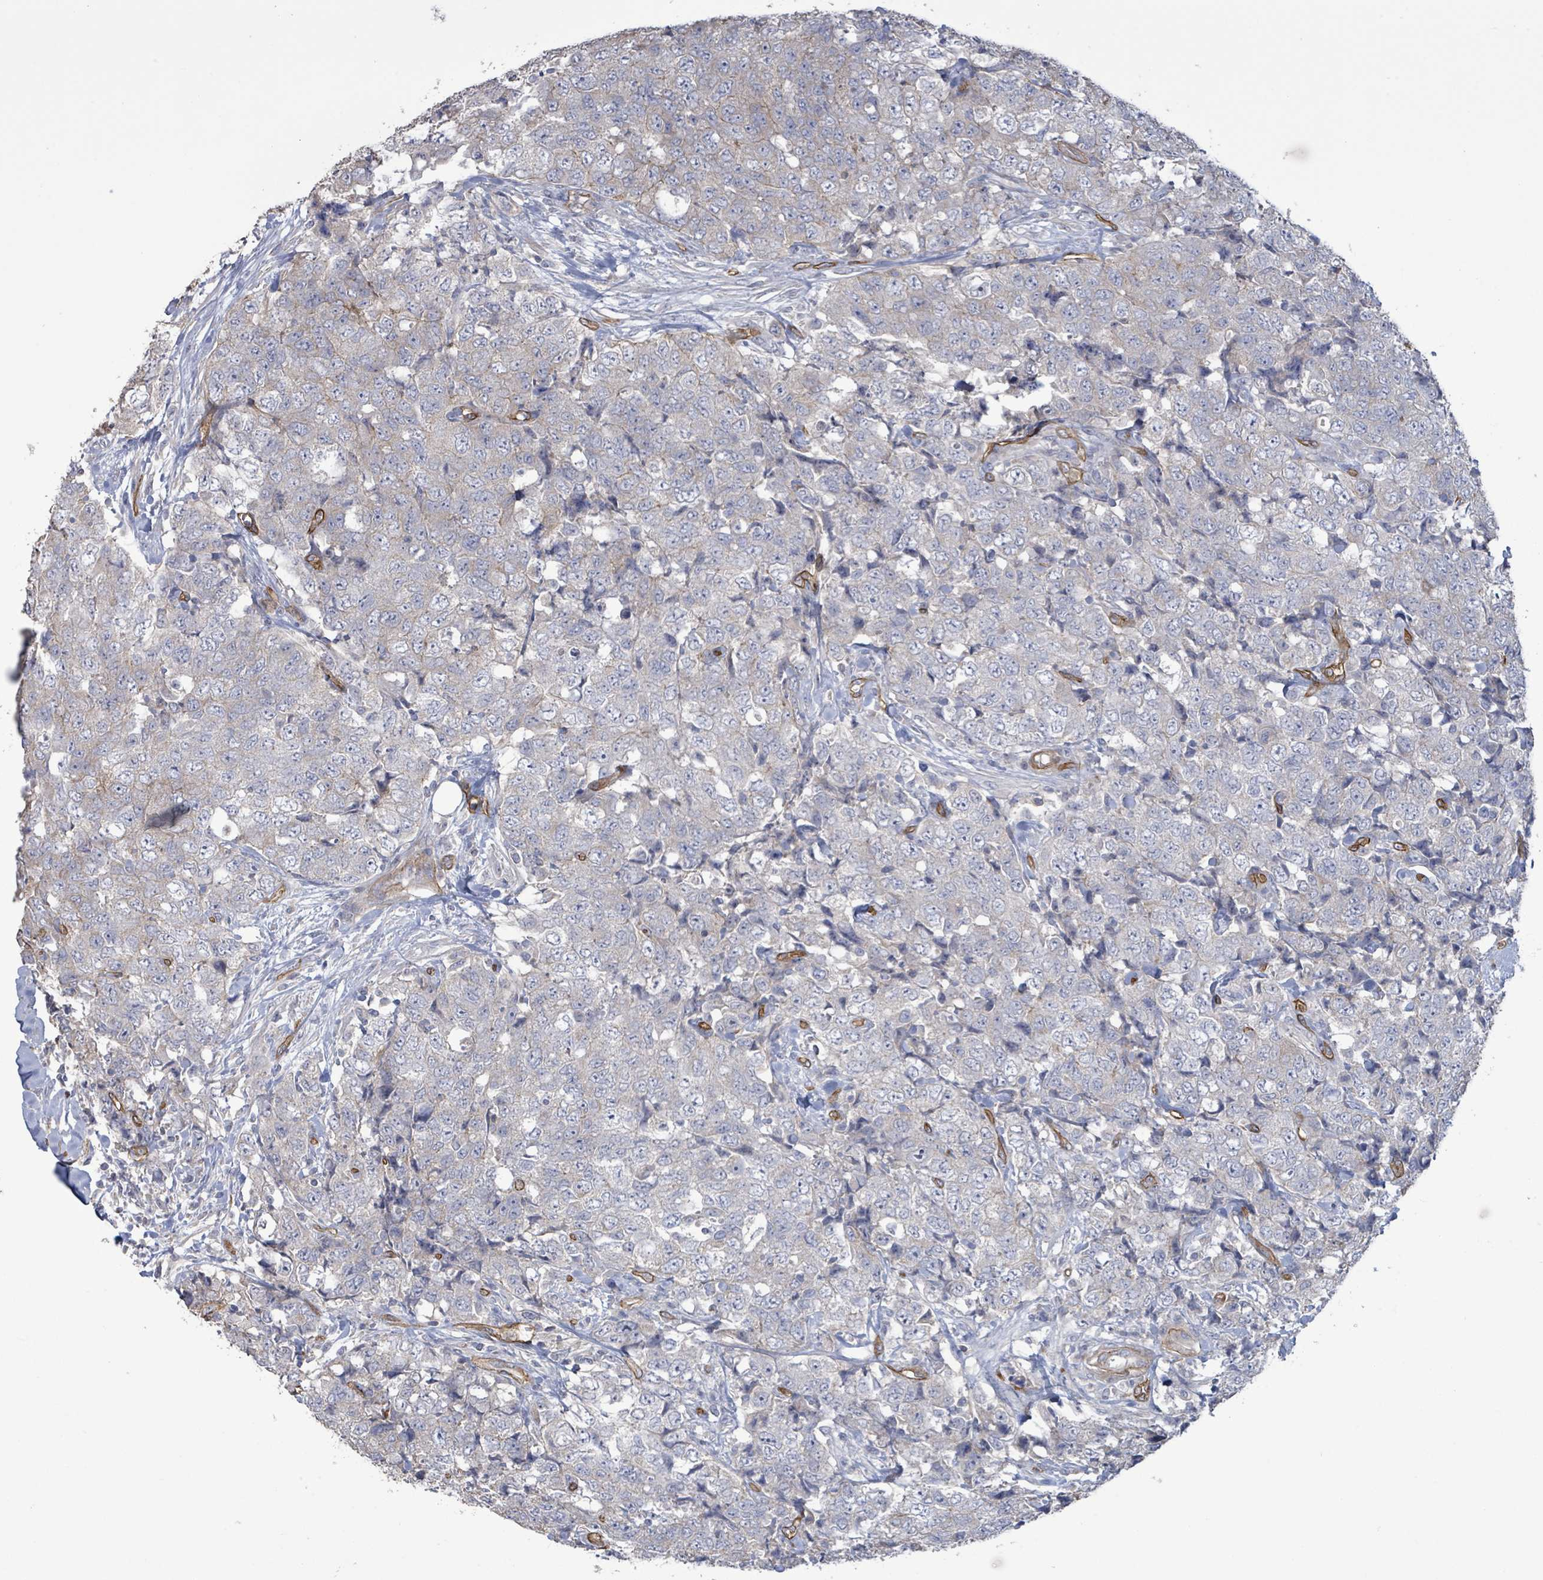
{"staining": {"intensity": "negative", "quantity": "none", "location": "none"}, "tissue": "urothelial cancer", "cell_type": "Tumor cells", "image_type": "cancer", "snomed": [{"axis": "morphology", "description": "Urothelial carcinoma, High grade"}, {"axis": "topography", "description": "Urinary bladder"}], "caption": "The micrograph shows no significant expression in tumor cells of high-grade urothelial carcinoma.", "gene": "KANK3", "patient": {"sex": "female", "age": 78}}